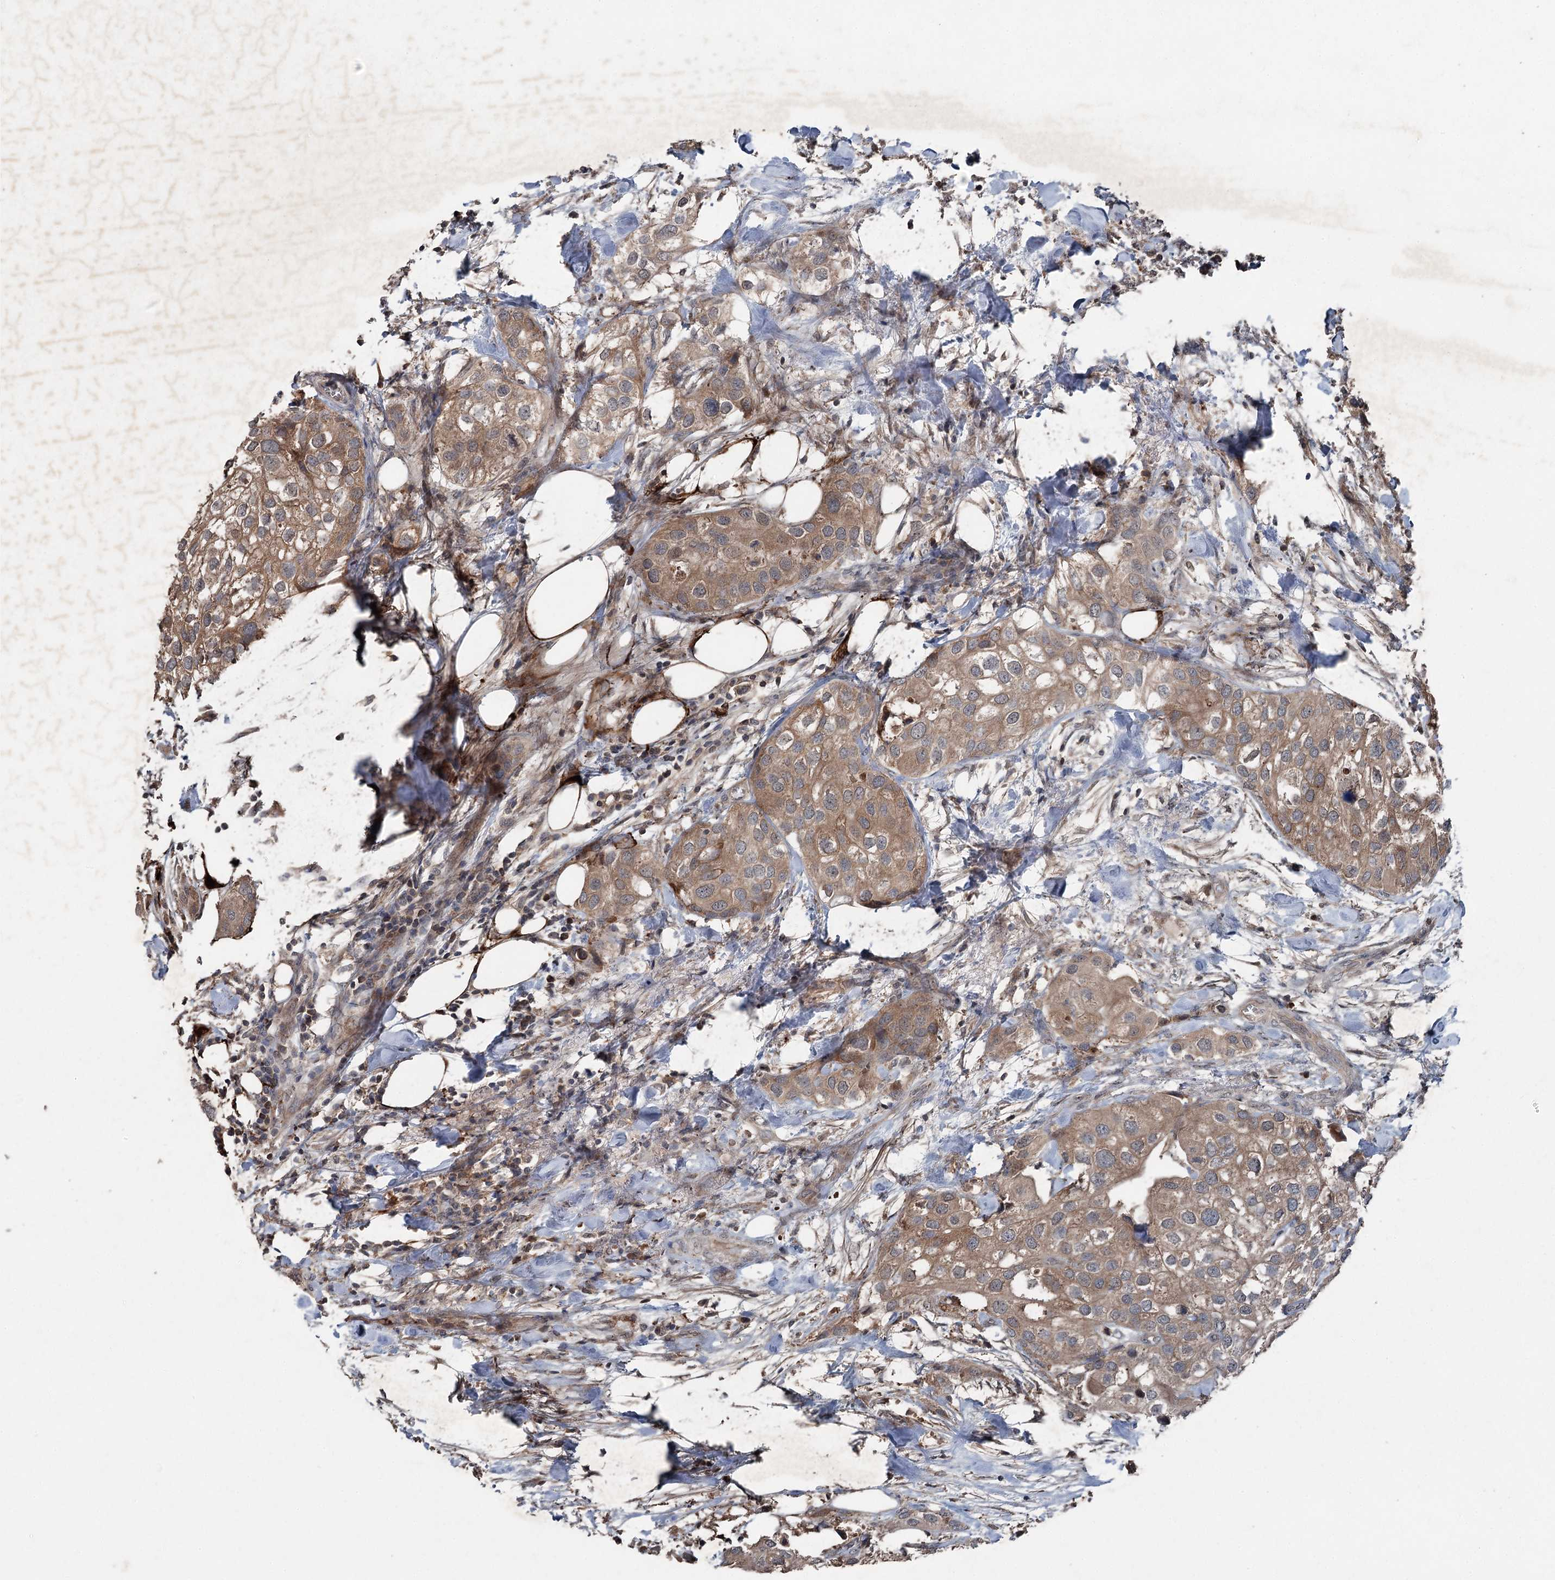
{"staining": {"intensity": "moderate", "quantity": ">75%", "location": "cytoplasmic/membranous"}, "tissue": "urothelial cancer", "cell_type": "Tumor cells", "image_type": "cancer", "snomed": [{"axis": "morphology", "description": "Urothelial carcinoma, High grade"}, {"axis": "topography", "description": "Urinary bladder"}], "caption": "Human high-grade urothelial carcinoma stained for a protein (brown) reveals moderate cytoplasmic/membranous positive expression in approximately >75% of tumor cells.", "gene": "MAPK8IP2", "patient": {"sex": "male", "age": 64}}